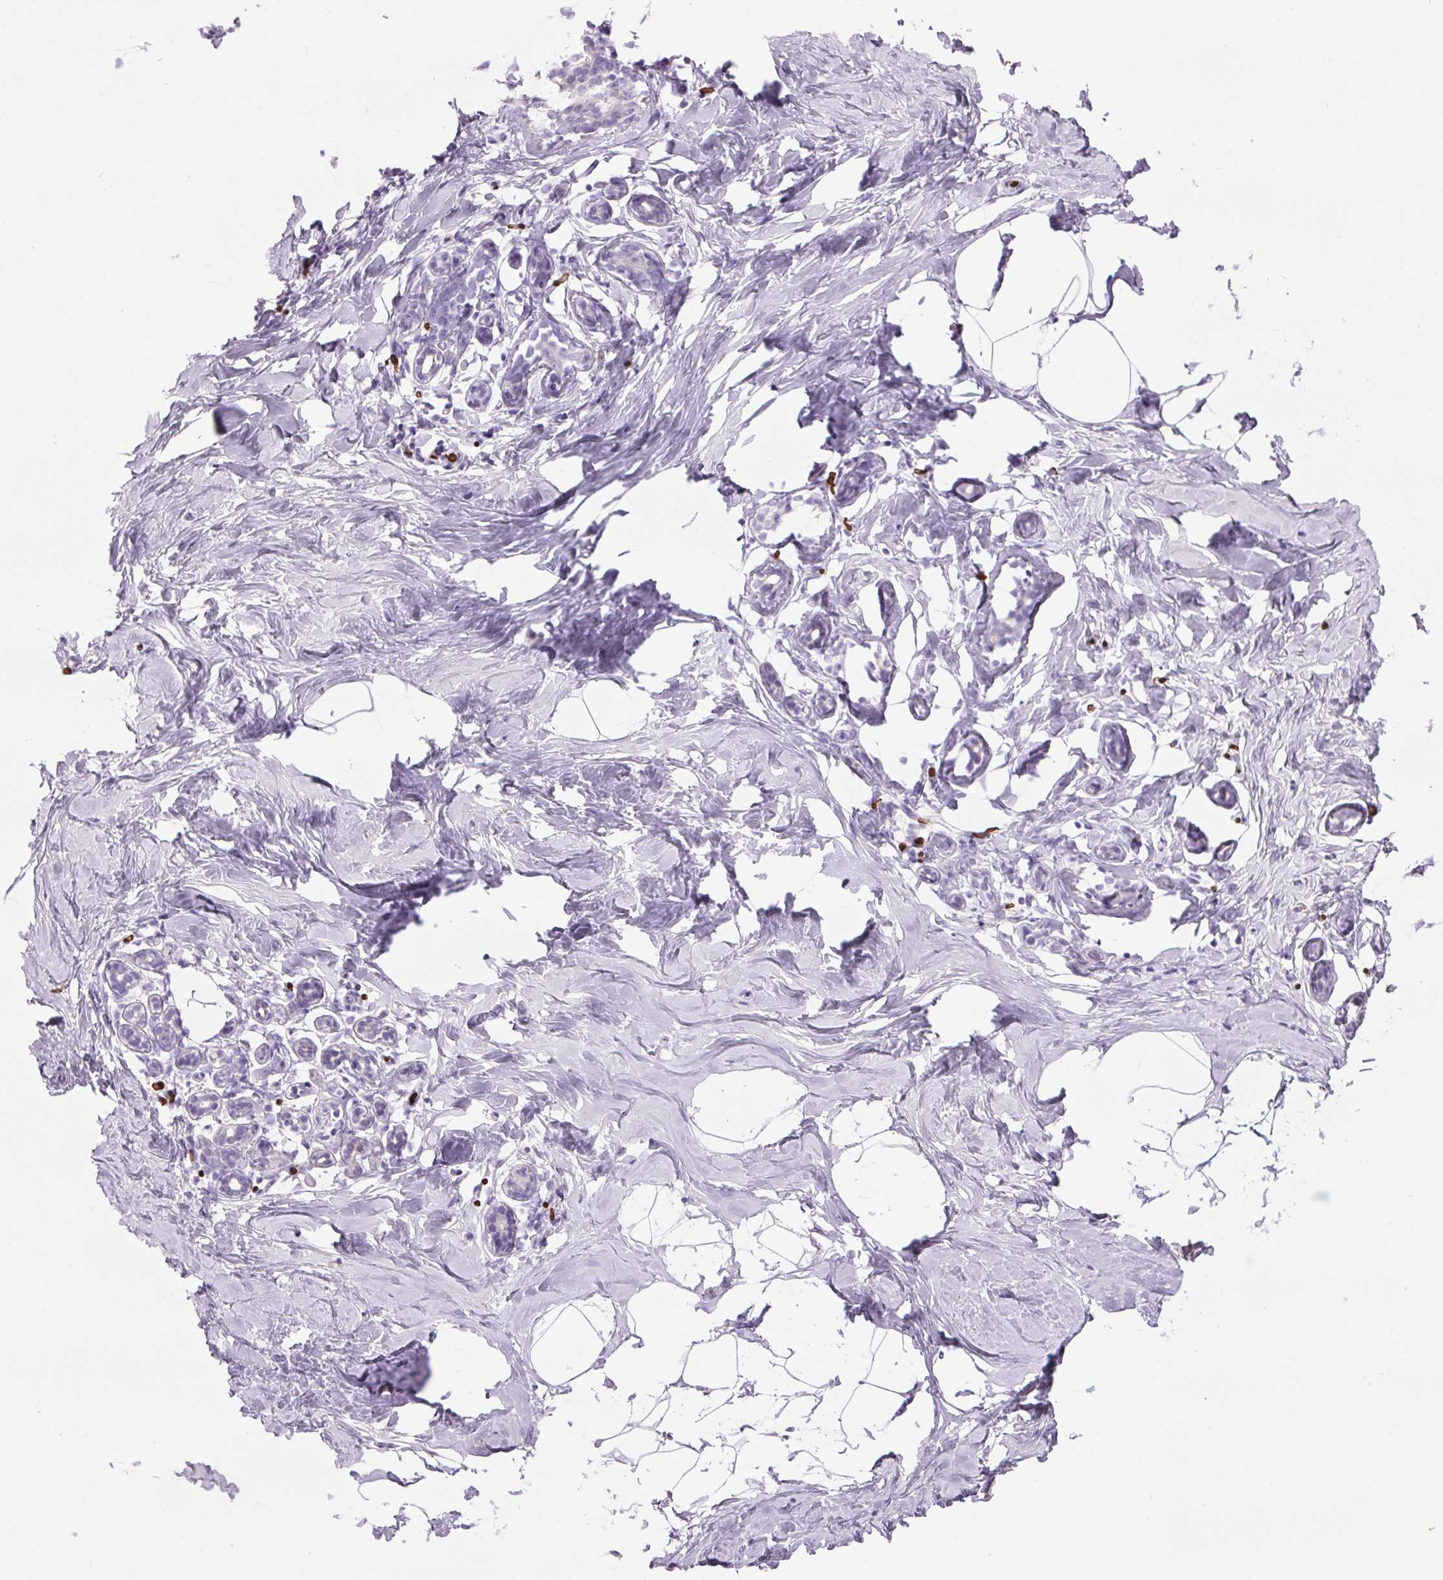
{"staining": {"intensity": "negative", "quantity": "none", "location": "none"}, "tissue": "breast", "cell_type": "Adipocytes", "image_type": "normal", "snomed": [{"axis": "morphology", "description": "Normal tissue, NOS"}, {"axis": "topography", "description": "Breast"}], "caption": "This is an immunohistochemistry (IHC) image of normal human breast. There is no positivity in adipocytes.", "gene": "HBQ1", "patient": {"sex": "female", "age": 32}}